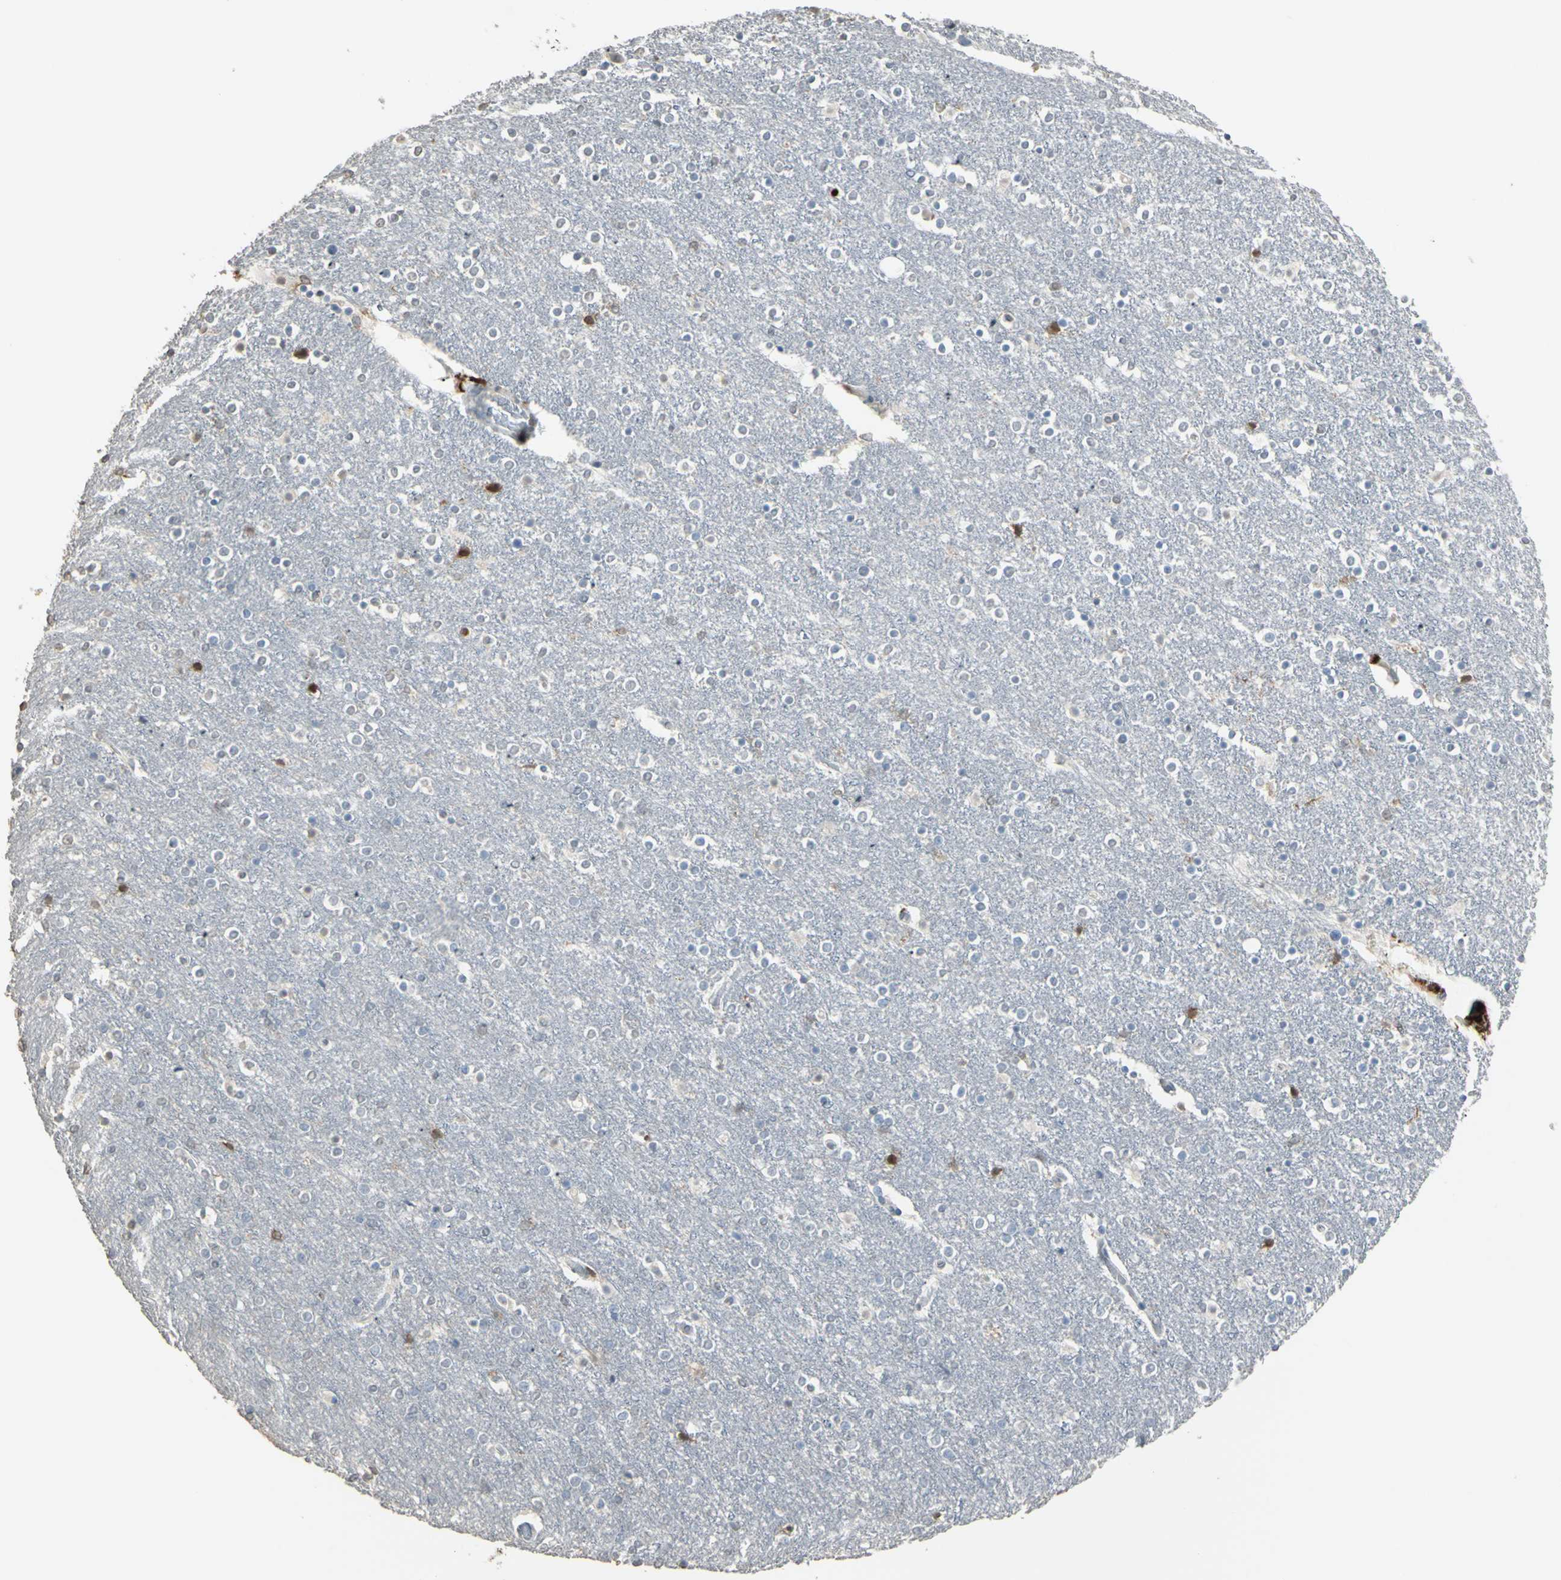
{"staining": {"intensity": "negative", "quantity": "none", "location": "none"}, "tissue": "caudate", "cell_type": "Glial cells", "image_type": "normal", "snomed": [{"axis": "morphology", "description": "Normal tissue, NOS"}, {"axis": "topography", "description": "Lateral ventricle wall"}], "caption": "IHC of normal caudate demonstrates no staining in glial cells.", "gene": "PSTPIP1", "patient": {"sex": "female", "age": 54}}